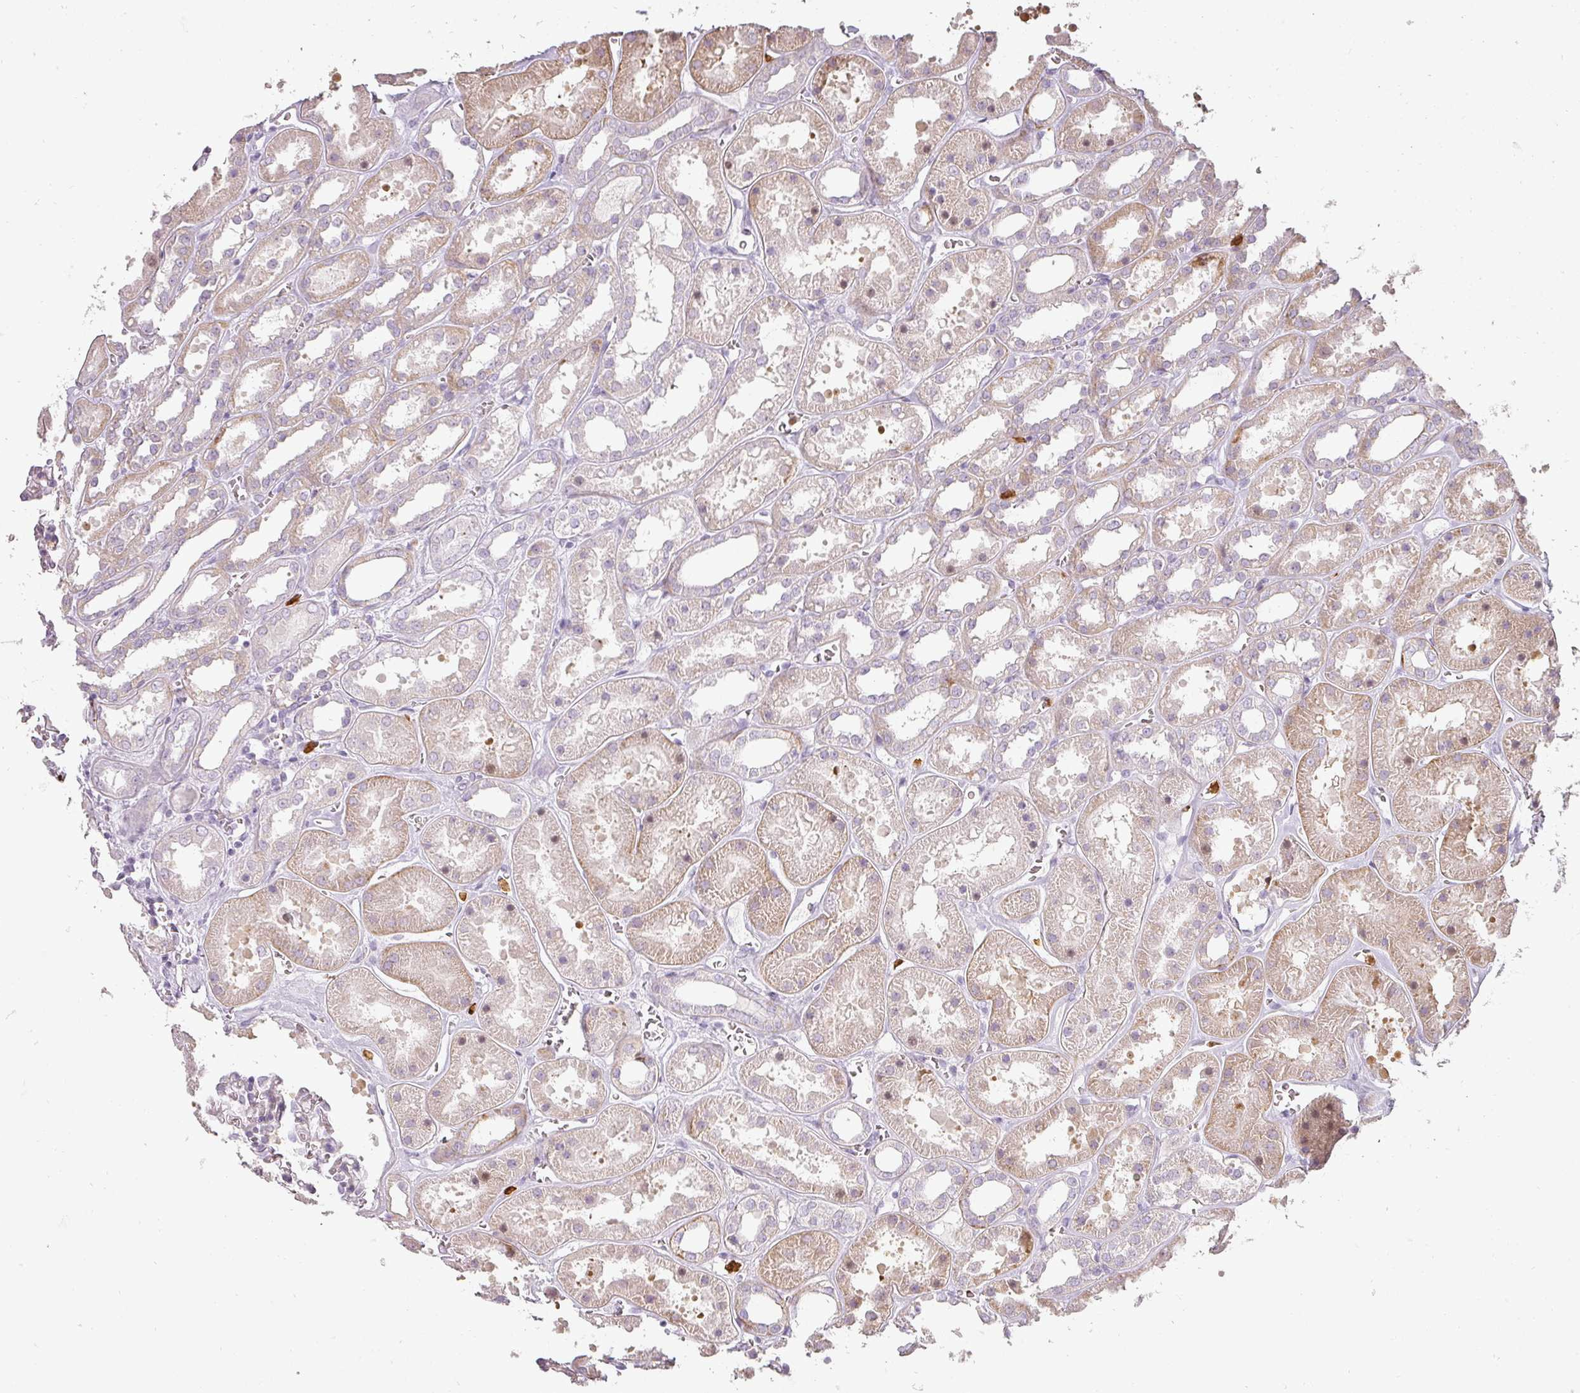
{"staining": {"intensity": "strong", "quantity": "<25%", "location": "cytoplasmic/membranous"}, "tissue": "kidney", "cell_type": "Cells in glomeruli", "image_type": "normal", "snomed": [{"axis": "morphology", "description": "Normal tissue, NOS"}, {"axis": "topography", "description": "Kidney"}], "caption": "A high-resolution image shows IHC staining of unremarkable kidney, which shows strong cytoplasmic/membranous staining in approximately <25% of cells in glomeruli.", "gene": "BIK", "patient": {"sex": "female", "age": 41}}